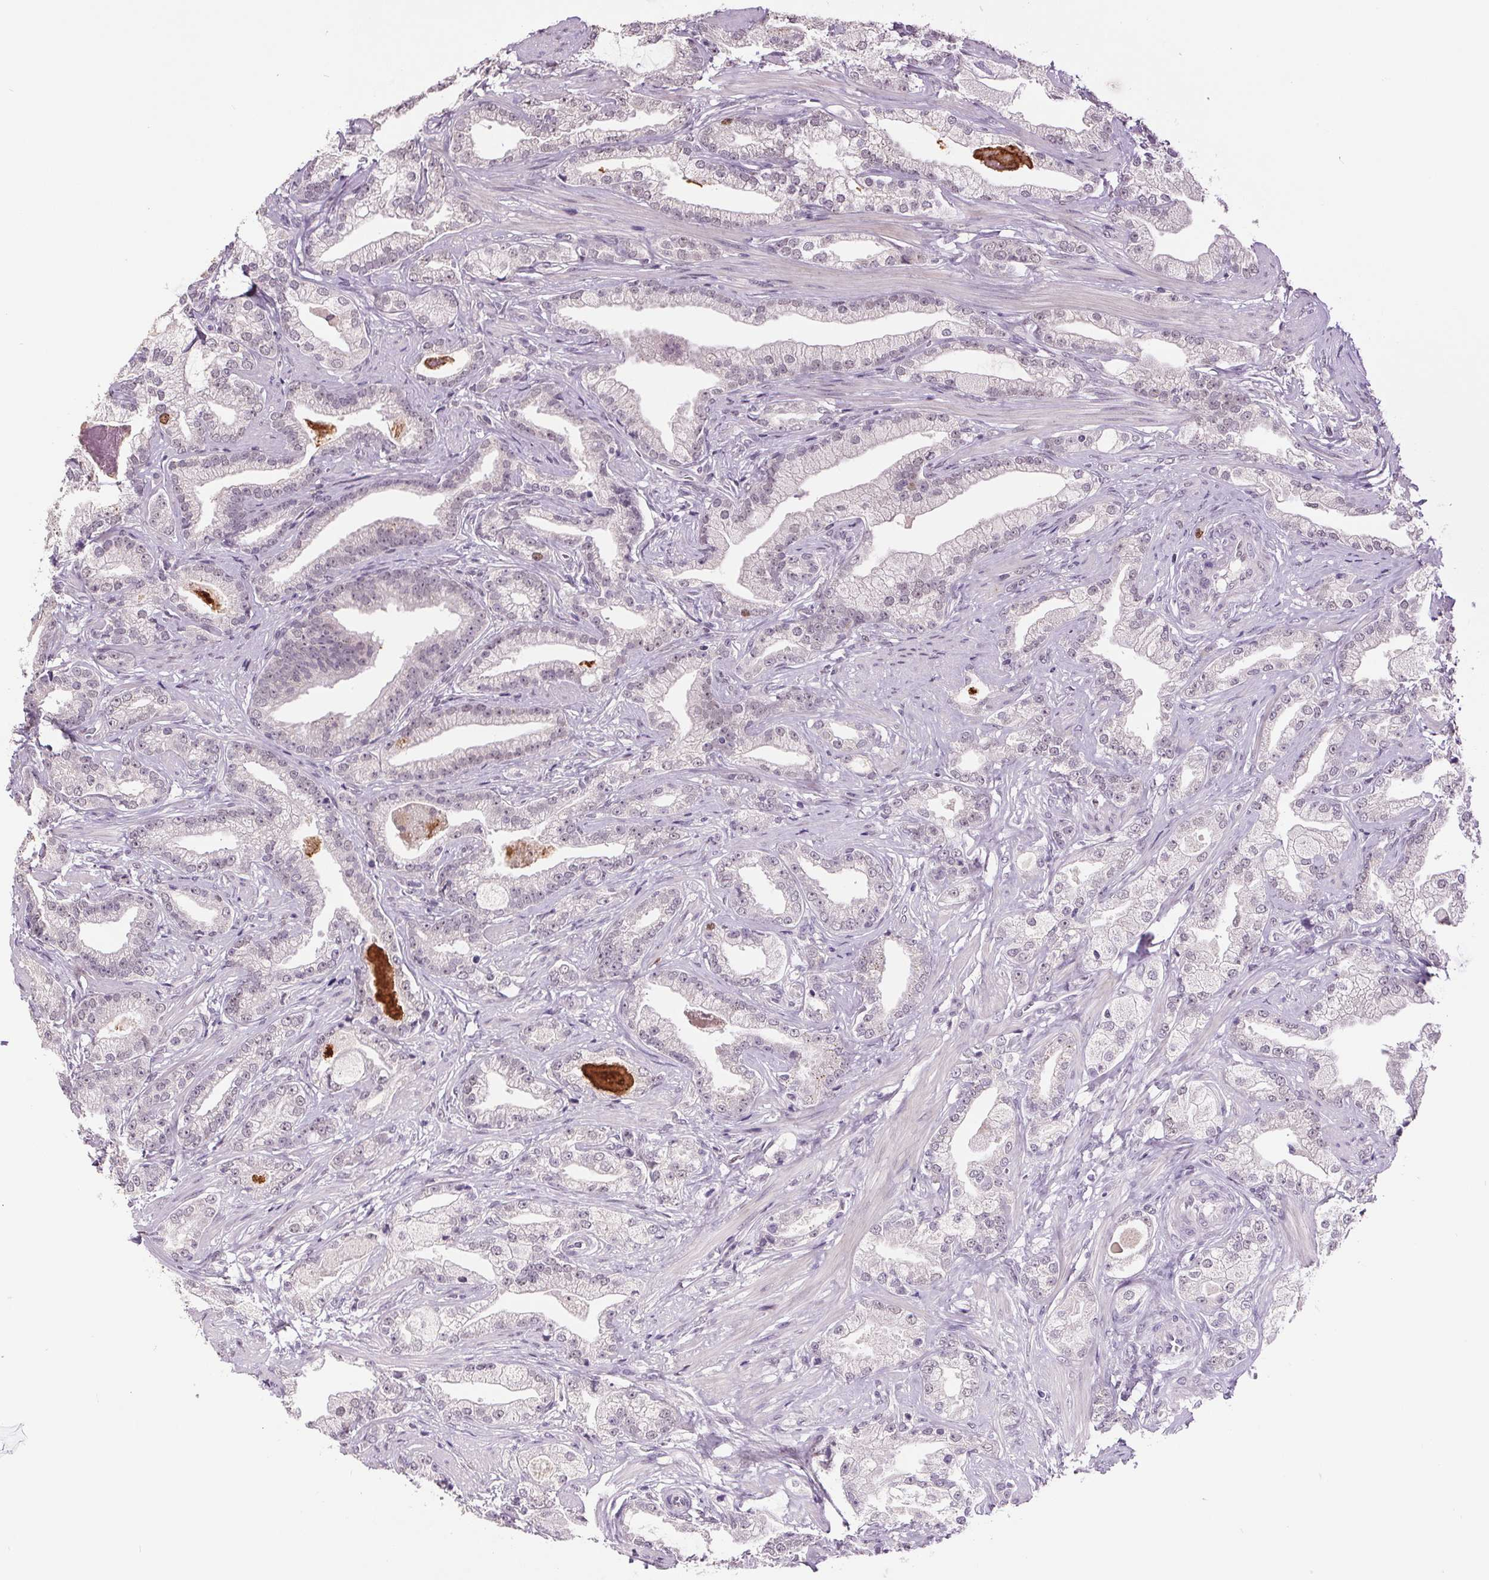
{"staining": {"intensity": "moderate", "quantity": "<25%", "location": "cytoplasmic/membranous"}, "tissue": "prostate cancer", "cell_type": "Tumor cells", "image_type": "cancer", "snomed": [{"axis": "morphology", "description": "Adenocarcinoma, Low grade"}, {"axis": "topography", "description": "Prostate"}], "caption": "IHC photomicrograph of human prostate cancer stained for a protein (brown), which reveals low levels of moderate cytoplasmic/membranous expression in about <25% of tumor cells.", "gene": "CENPF", "patient": {"sex": "male", "age": 61}}